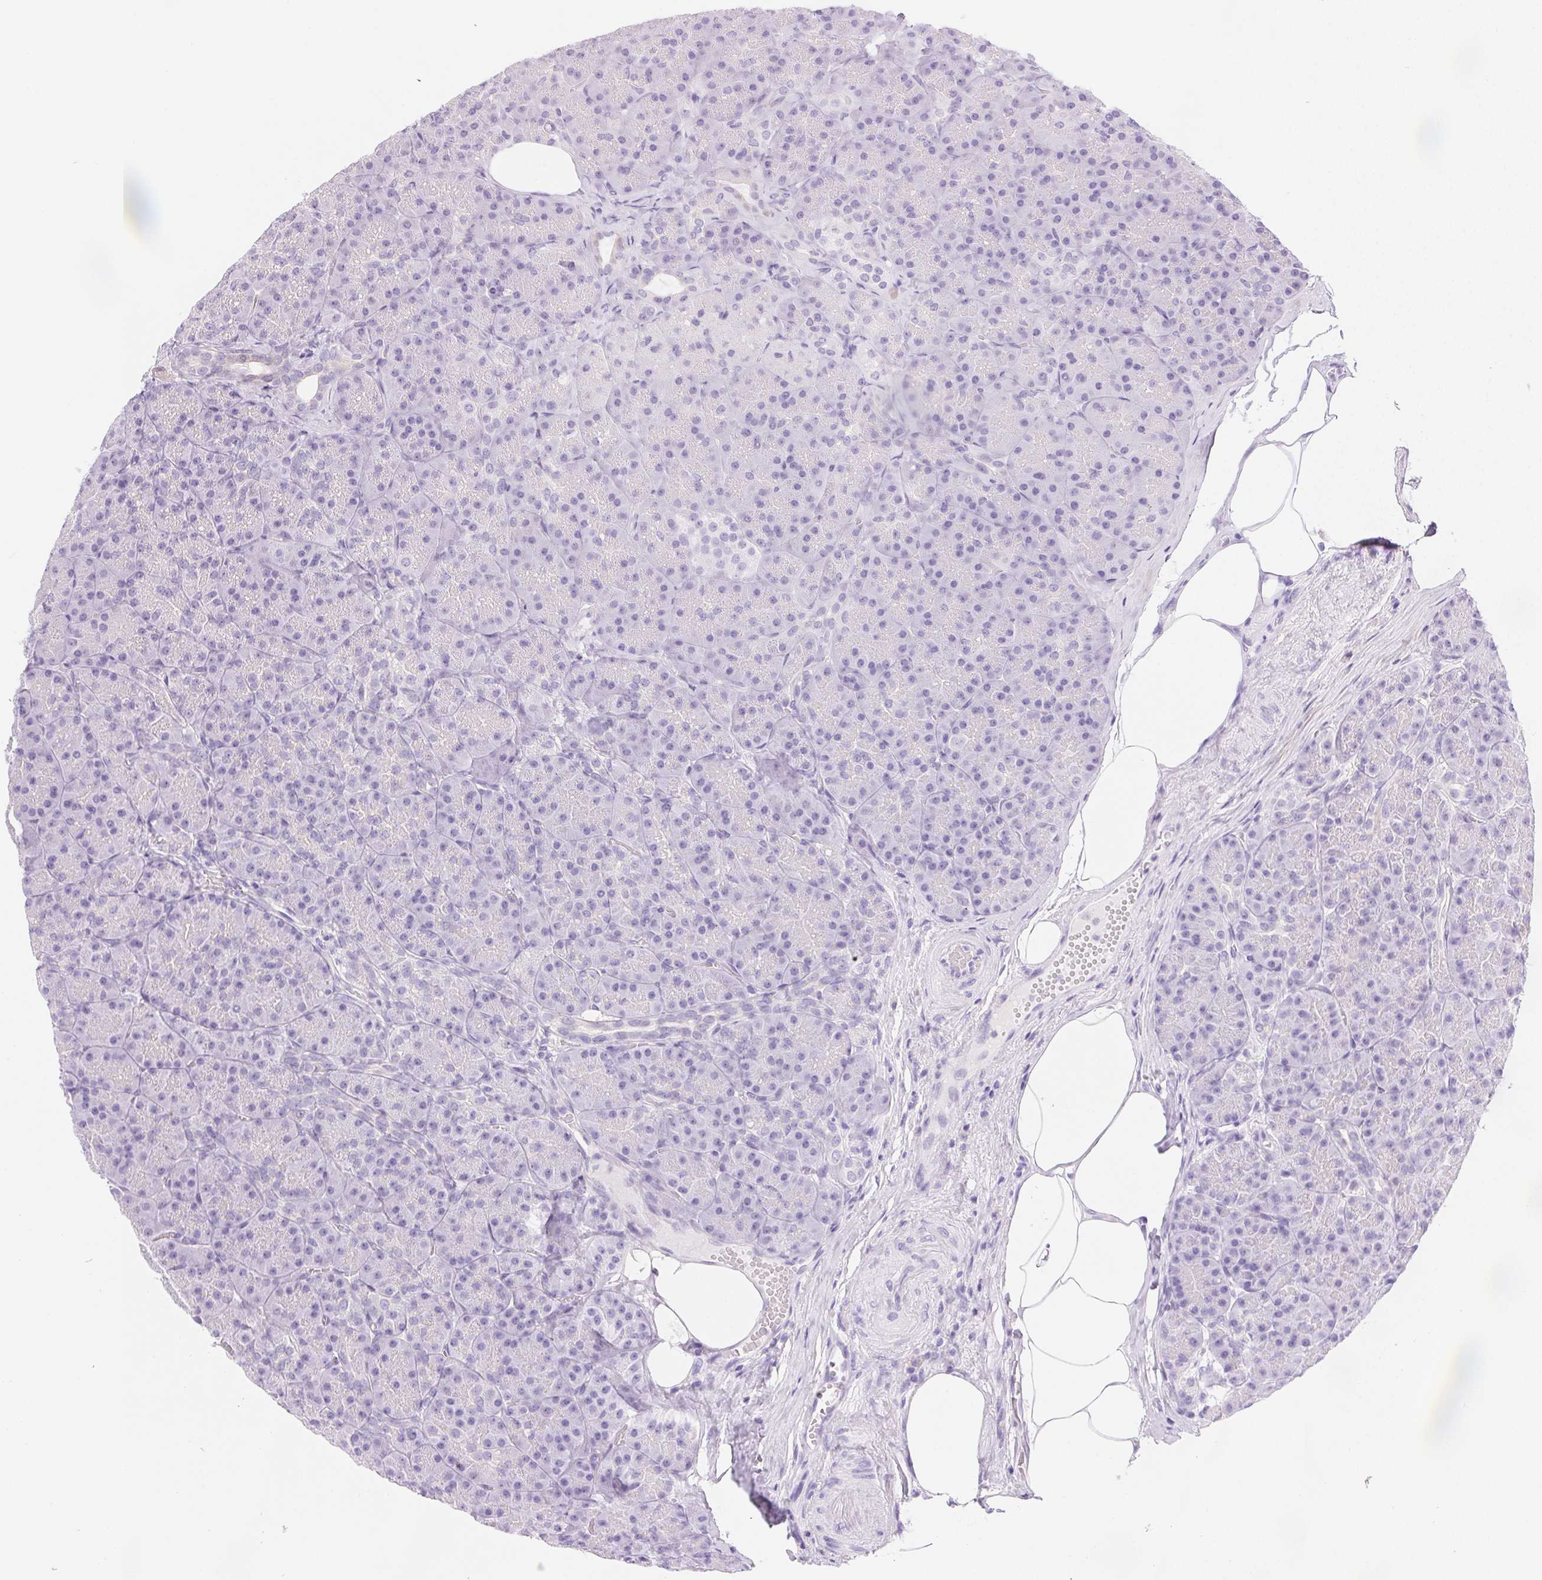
{"staining": {"intensity": "negative", "quantity": "none", "location": "none"}, "tissue": "pancreas", "cell_type": "Exocrine glandular cells", "image_type": "normal", "snomed": [{"axis": "morphology", "description": "Normal tissue, NOS"}, {"axis": "topography", "description": "Pancreas"}], "caption": "An image of human pancreas is negative for staining in exocrine glandular cells. (DAB (3,3'-diaminobenzidine) immunohistochemistry, high magnification).", "gene": "CLDN16", "patient": {"sex": "male", "age": 57}}